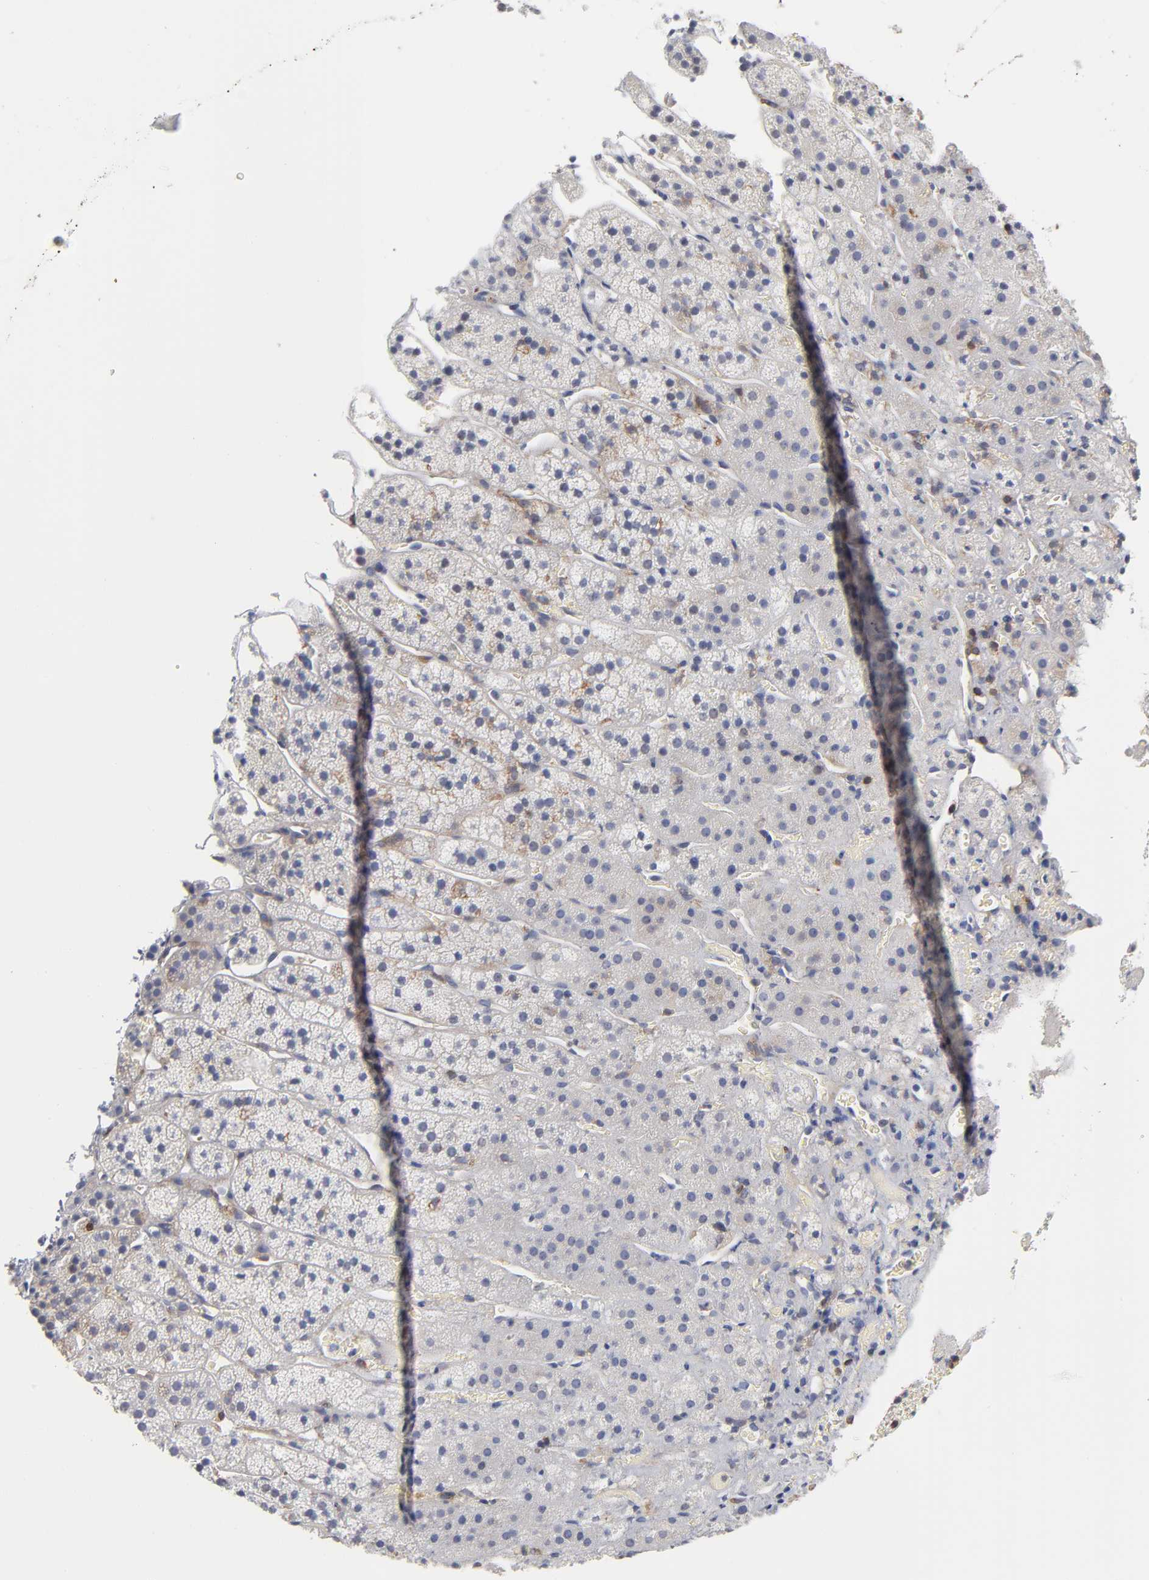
{"staining": {"intensity": "weak", "quantity": "<25%", "location": "cytoplasmic/membranous"}, "tissue": "adrenal gland", "cell_type": "Glandular cells", "image_type": "normal", "snomed": [{"axis": "morphology", "description": "Normal tissue, NOS"}, {"axis": "topography", "description": "Adrenal gland"}], "caption": "The immunohistochemistry histopathology image has no significant positivity in glandular cells of adrenal gland.", "gene": "PDLIM2", "patient": {"sex": "female", "age": 44}}